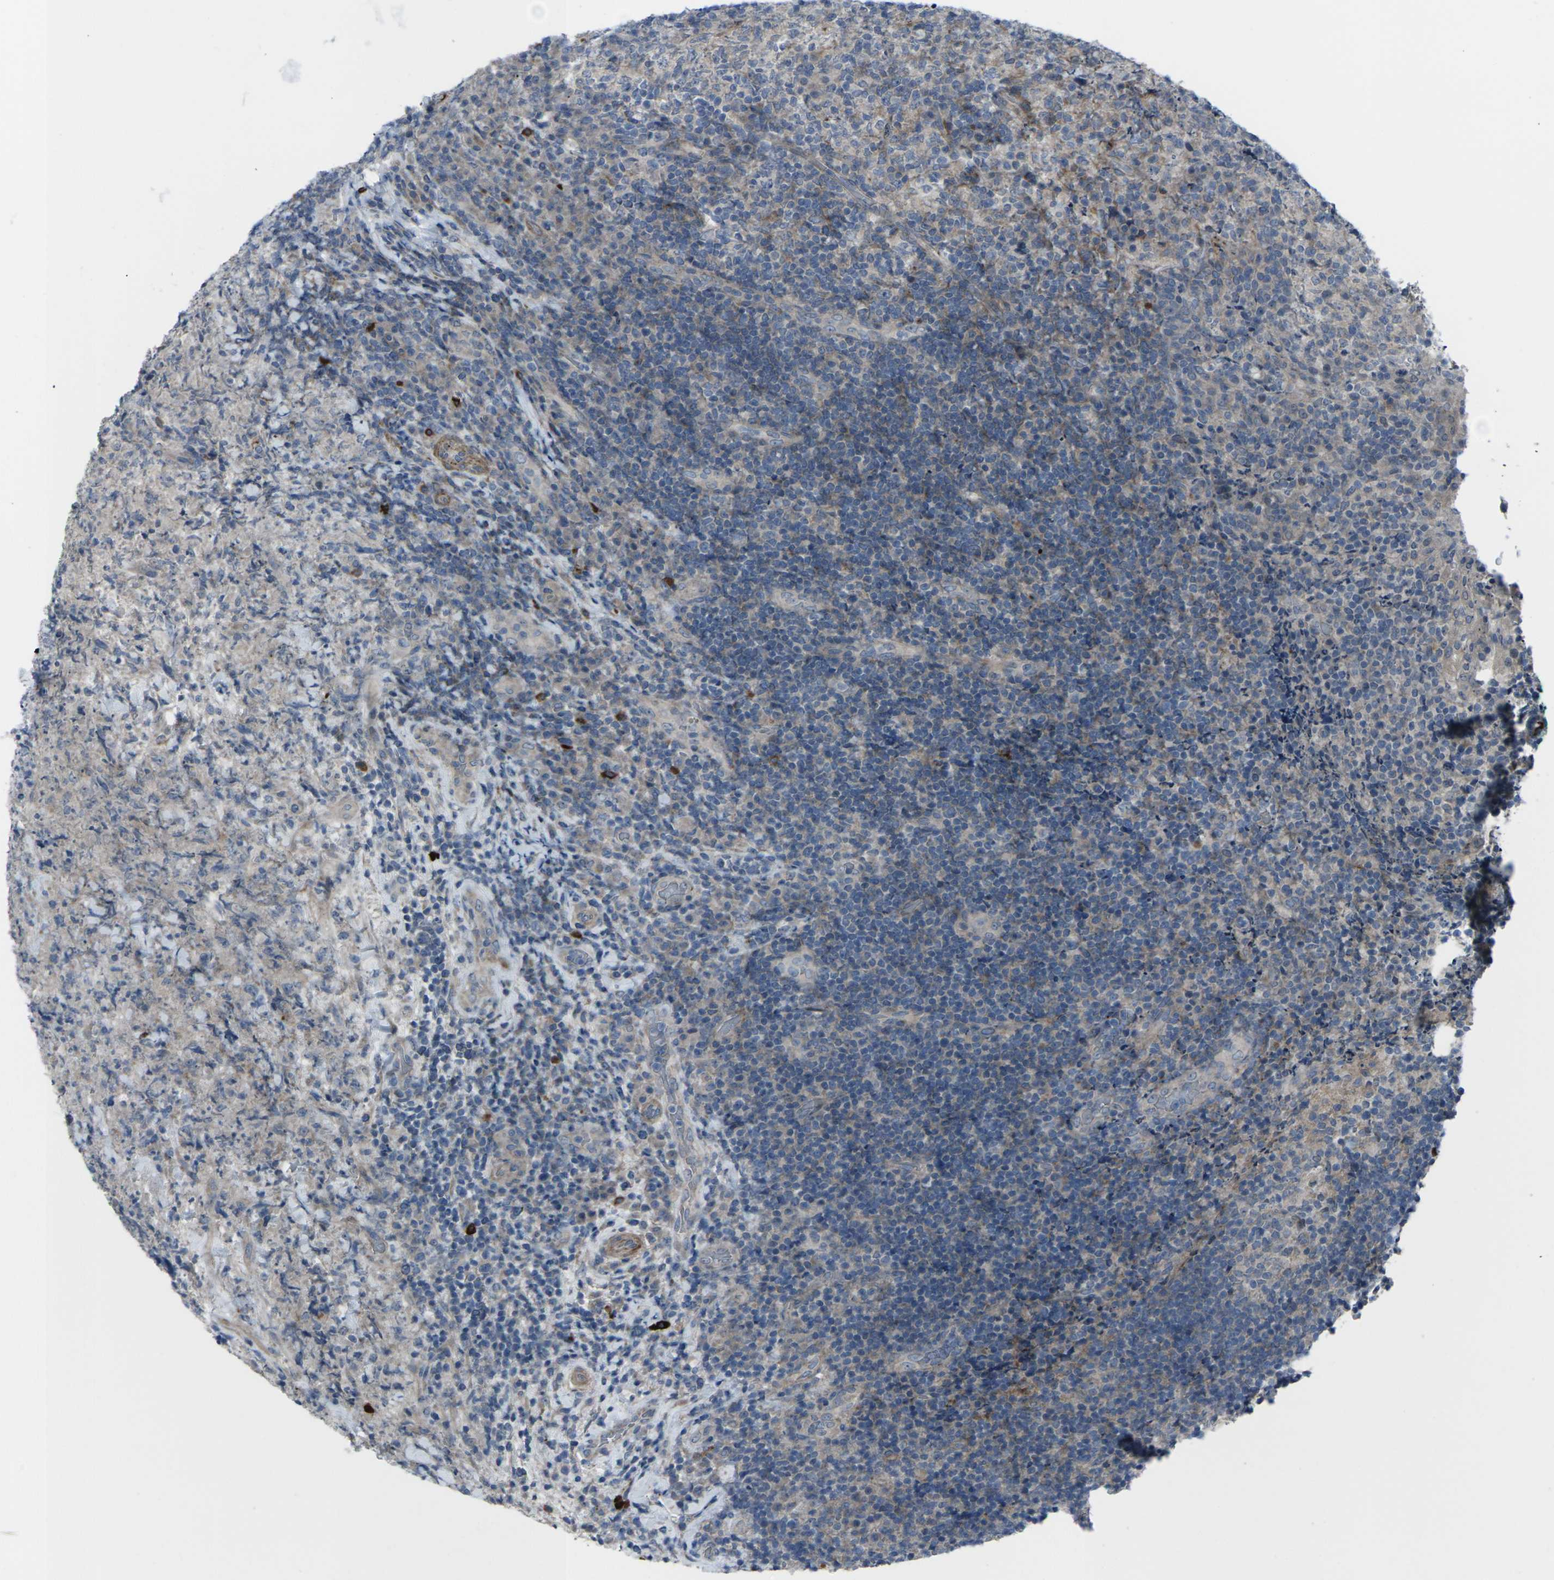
{"staining": {"intensity": "moderate", "quantity": "<25%", "location": "cytoplasmic/membranous"}, "tissue": "lymphoma", "cell_type": "Tumor cells", "image_type": "cancer", "snomed": [{"axis": "morphology", "description": "Malignant lymphoma, non-Hodgkin's type, High grade"}, {"axis": "topography", "description": "Tonsil"}], "caption": "High-grade malignant lymphoma, non-Hodgkin's type stained for a protein displays moderate cytoplasmic/membranous positivity in tumor cells.", "gene": "CCR10", "patient": {"sex": "female", "age": 36}}